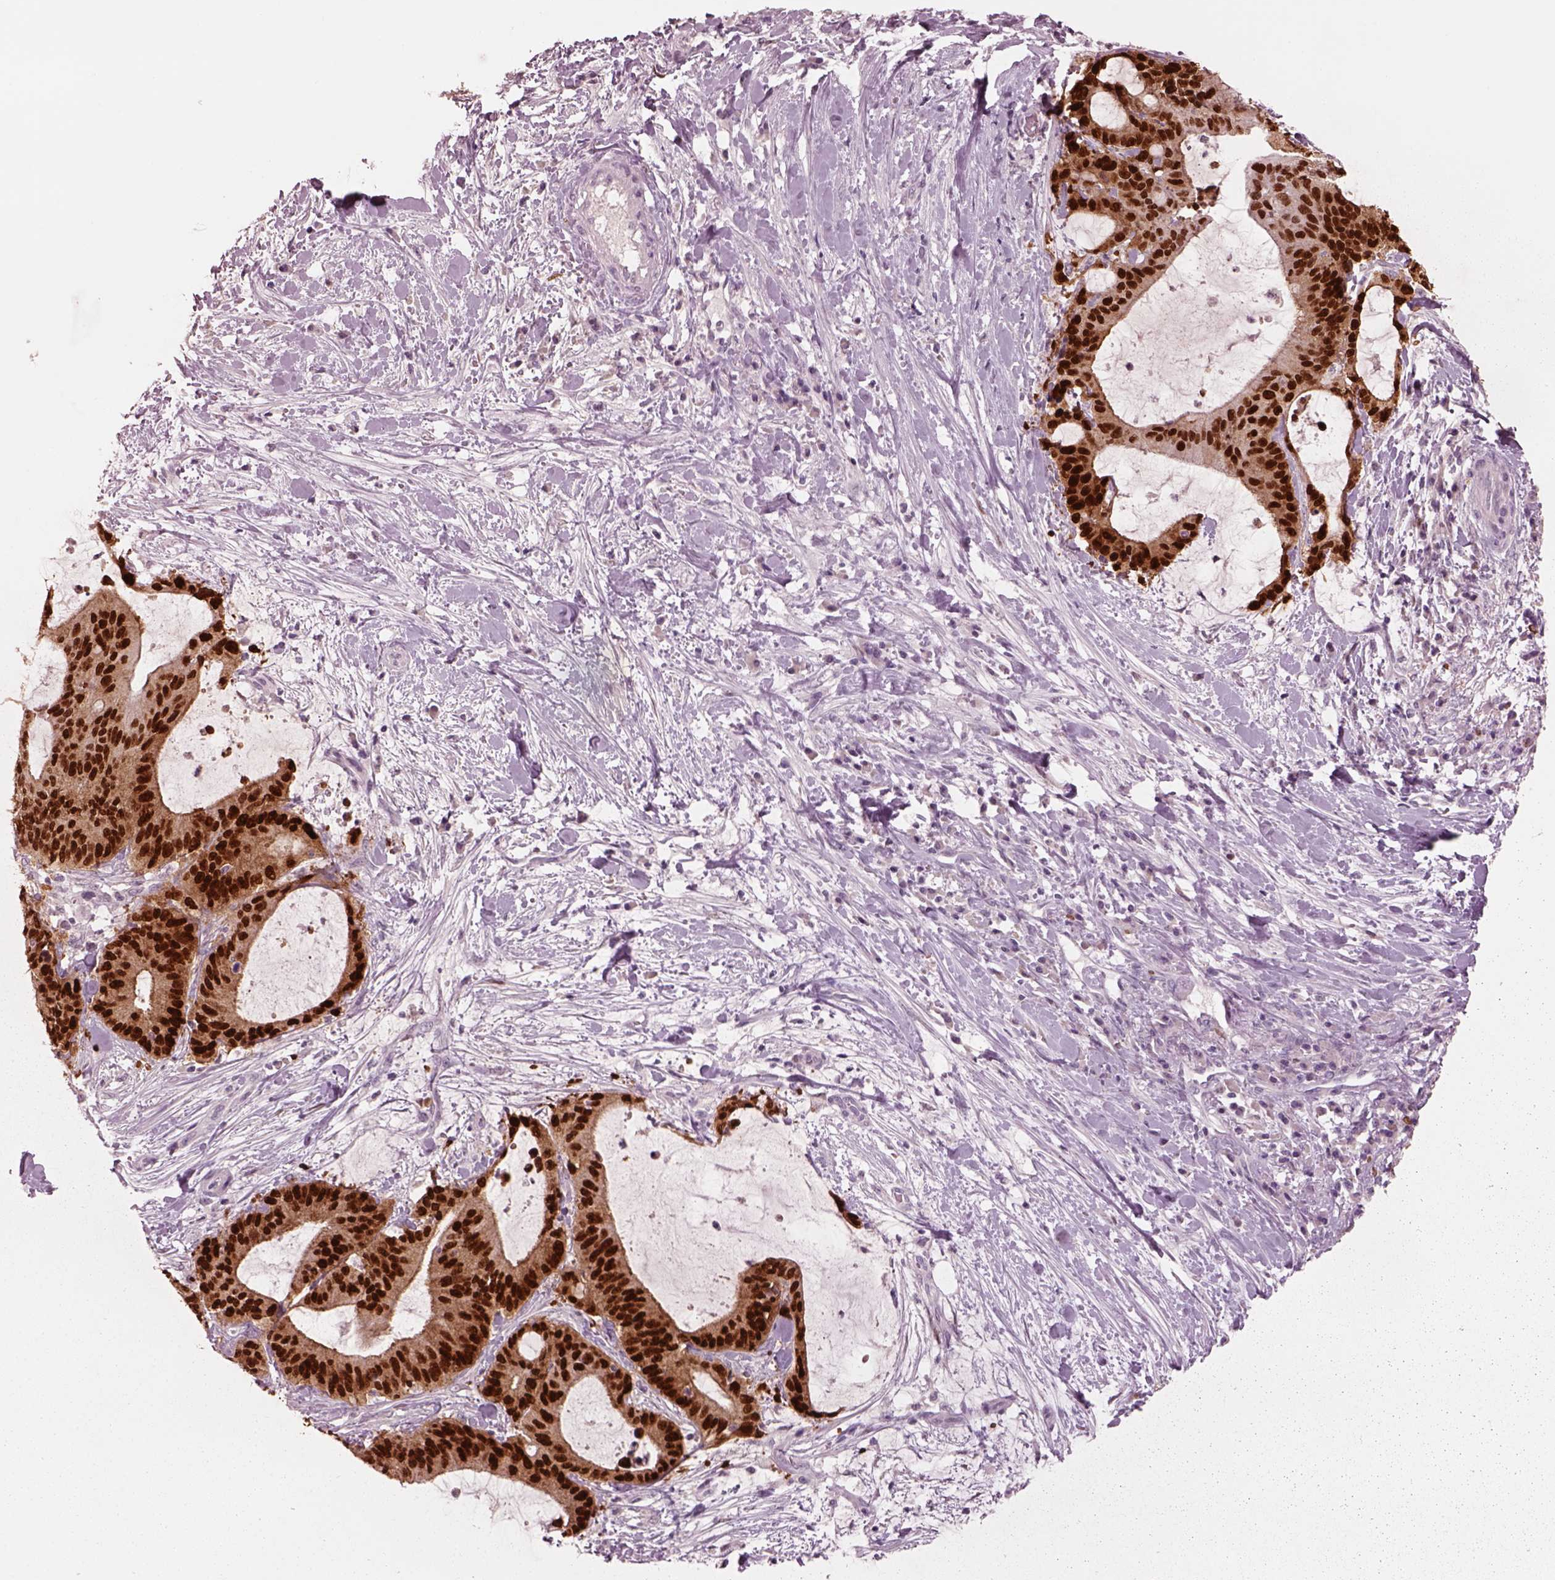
{"staining": {"intensity": "strong", "quantity": ">75%", "location": "nuclear"}, "tissue": "liver cancer", "cell_type": "Tumor cells", "image_type": "cancer", "snomed": [{"axis": "morphology", "description": "Cholangiocarcinoma"}, {"axis": "topography", "description": "Liver"}], "caption": "There is high levels of strong nuclear staining in tumor cells of cholangiocarcinoma (liver), as demonstrated by immunohistochemical staining (brown color).", "gene": "SOX9", "patient": {"sex": "female", "age": 73}}